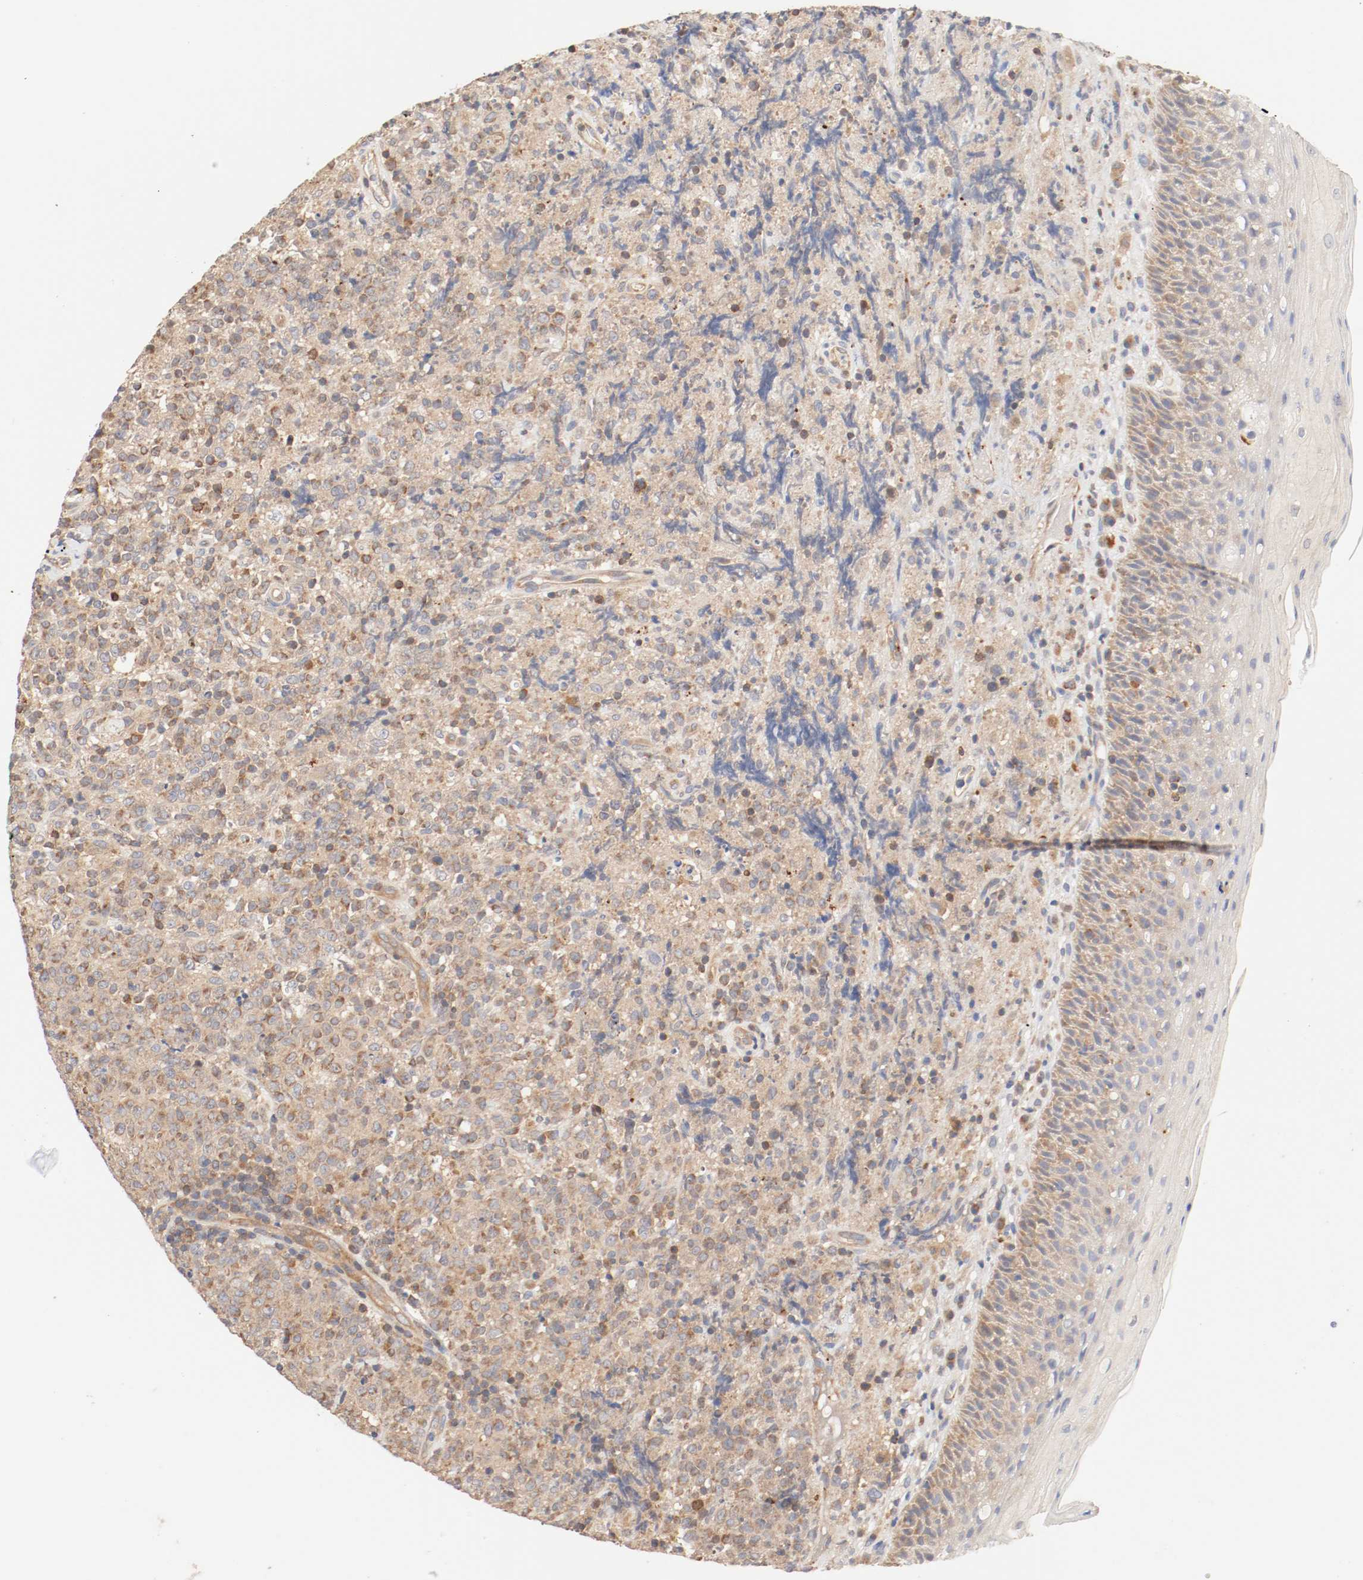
{"staining": {"intensity": "moderate", "quantity": ">75%", "location": "cytoplasmic/membranous"}, "tissue": "lymphoma", "cell_type": "Tumor cells", "image_type": "cancer", "snomed": [{"axis": "morphology", "description": "Malignant lymphoma, non-Hodgkin's type, High grade"}, {"axis": "topography", "description": "Tonsil"}], "caption": "Protein expression analysis of human lymphoma reveals moderate cytoplasmic/membranous staining in approximately >75% of tumor cells.", "gene": "GIT1", "patient": {"sex": "female", "age": 36}}